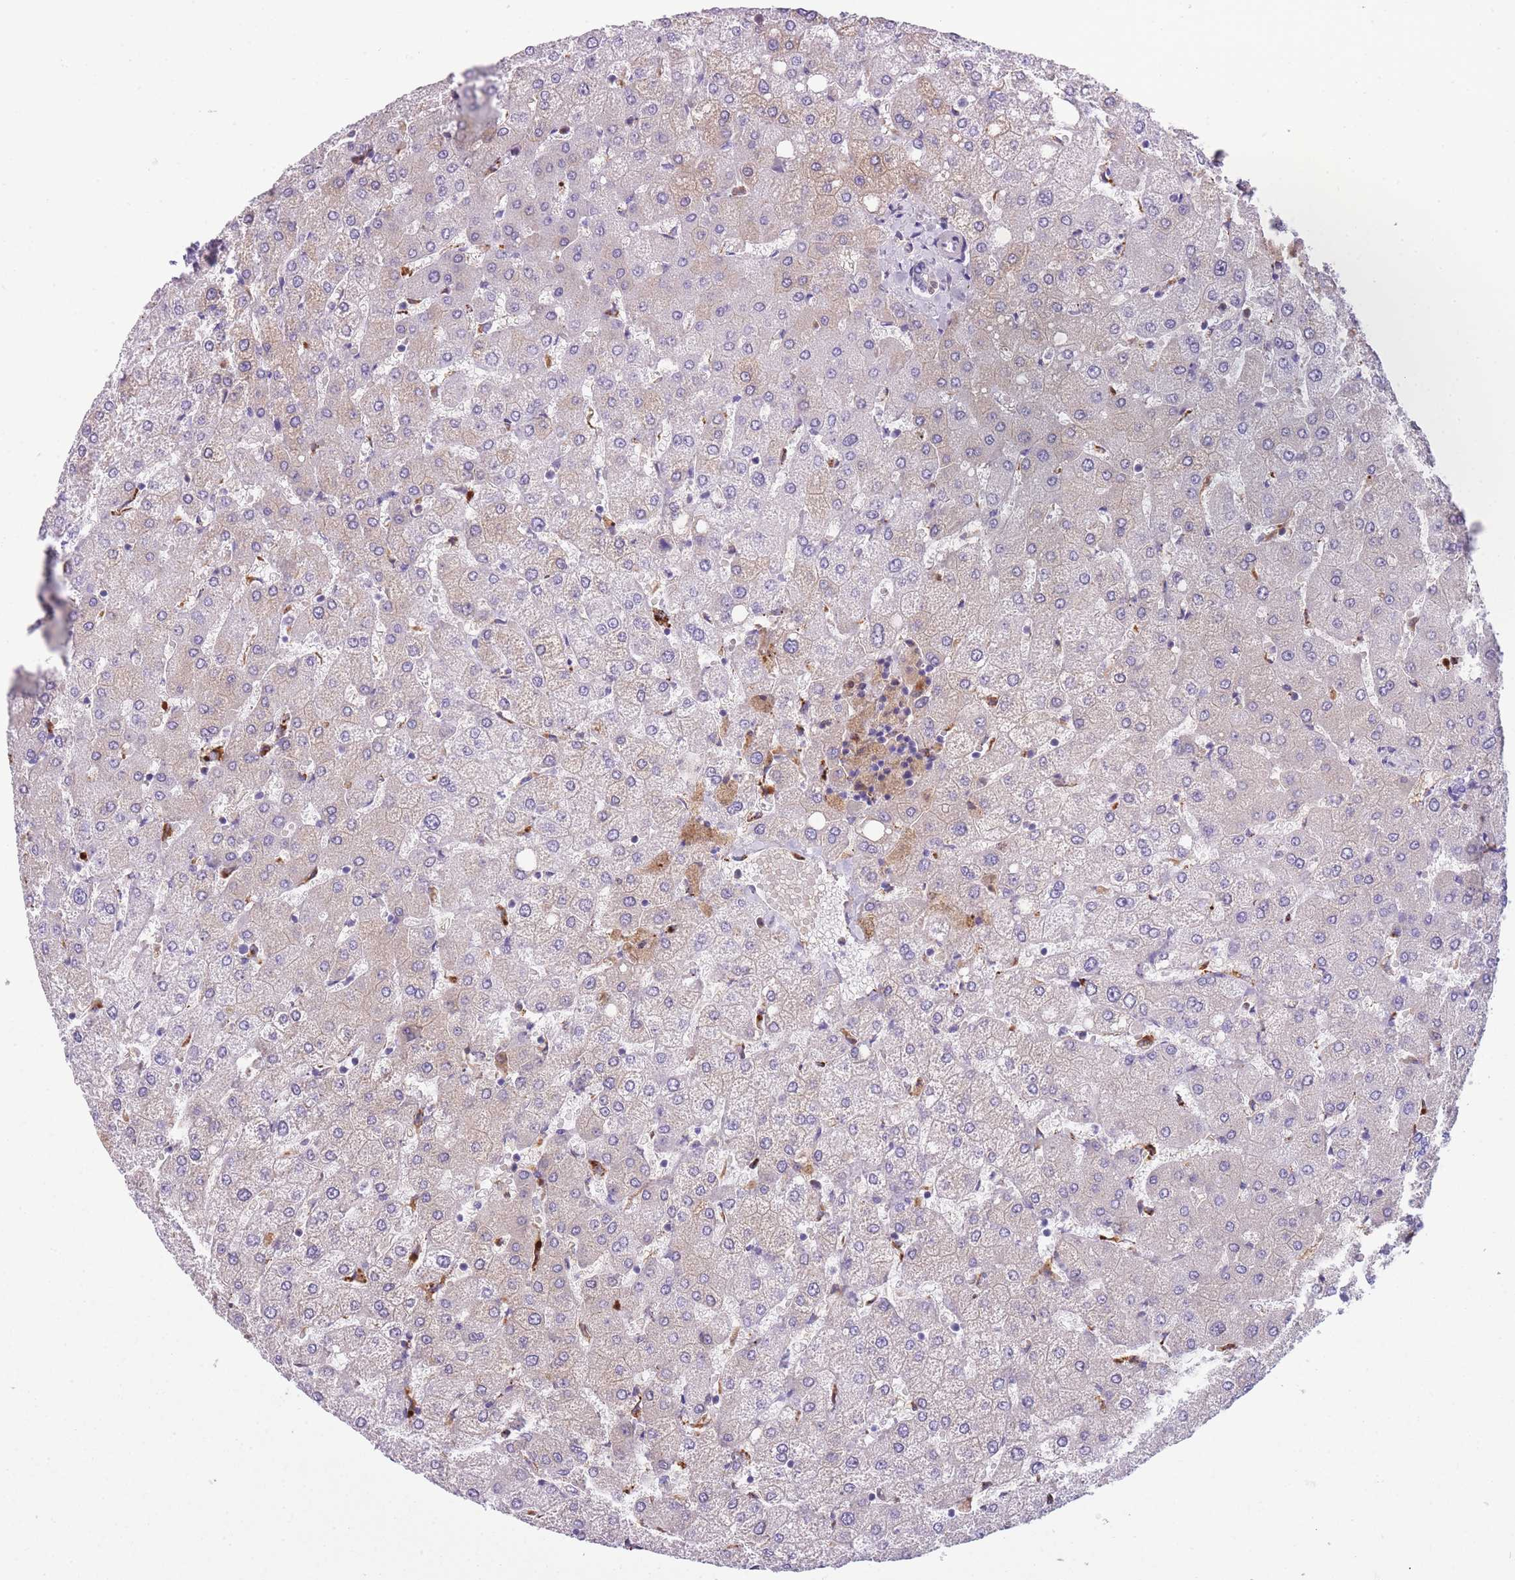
{"staining": {"intensity": "negative", "quantity": "none", "location": "none"}, "tissue": "liver", "cell_type": "Cholangiocytes", "image_type": "normal", "snomed": [{"axis": "morphology", "description": "Normal tissue, NOS"}, {"axis": "topography", "description": "Liver"}], "caption": "Protein analysis of unremarkable liver displays no significant staining in cholangiocytes. (Brightfield microscopy of DAB immunohistochemistry (IHC) at high magnification).", "gene": "GNAT1", "patient": {"sex": "female", "age": 54}}